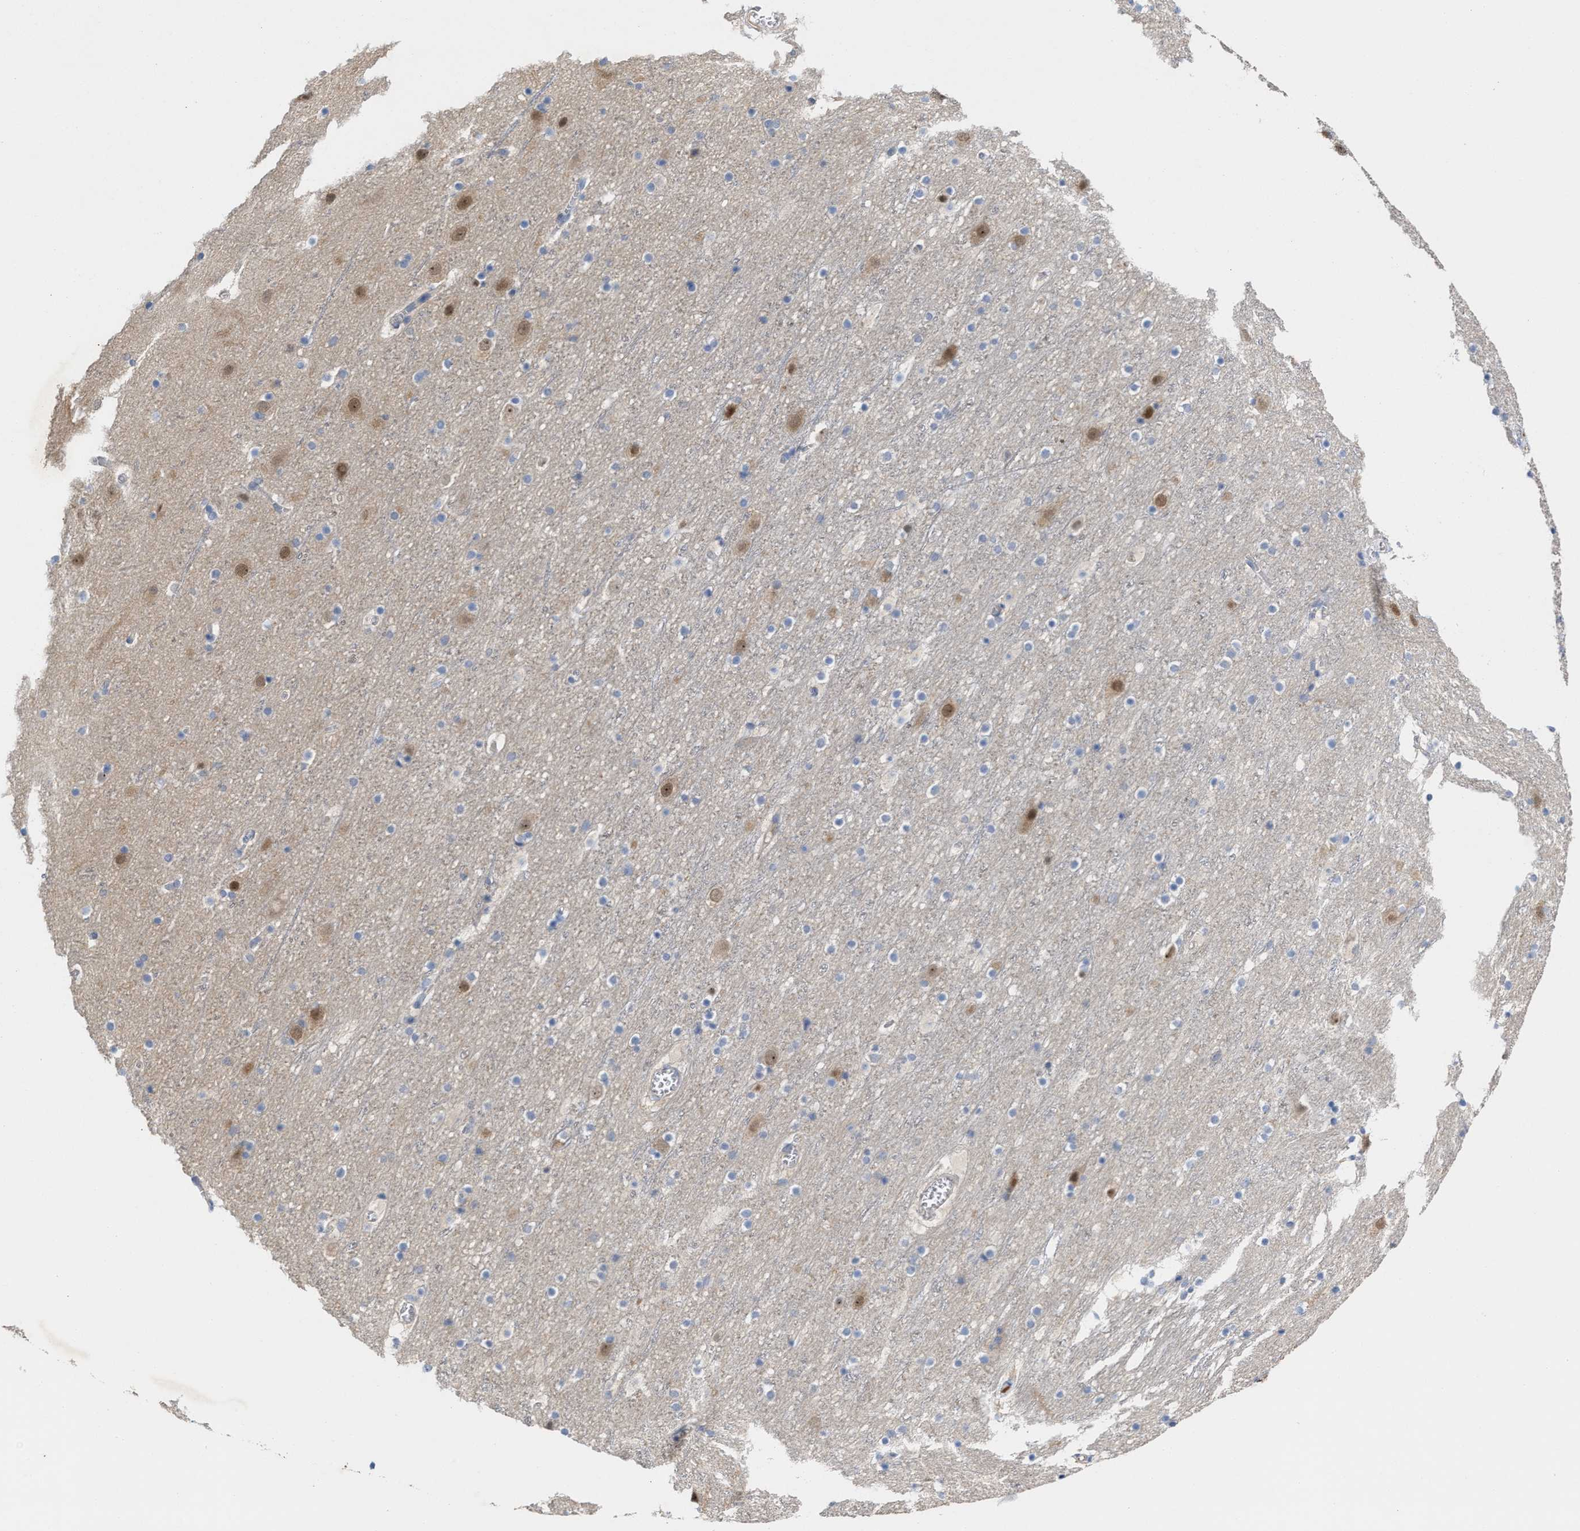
{"staining": {"intensity": "negative", "quantity": "none", "location": "none"}, "tissue": "cerebral cortex", "cell_type": "Endothelial cells", "image_type": "normal", "snomed": [{"axis": "morphology", "description": "Normal tissue, NOS"}, {"axis": "topography", "description": "Cerebral cortex"}], "caption": "This micrograph is of unremarkable cerebral cortex stained with immunohistochemistry to label a protein in brown with the nuclei are counter-stained blue. There is no positivity in endothelial cells.", "gene": "BBLN", "patient": {"sex": "male", "age": 45}}